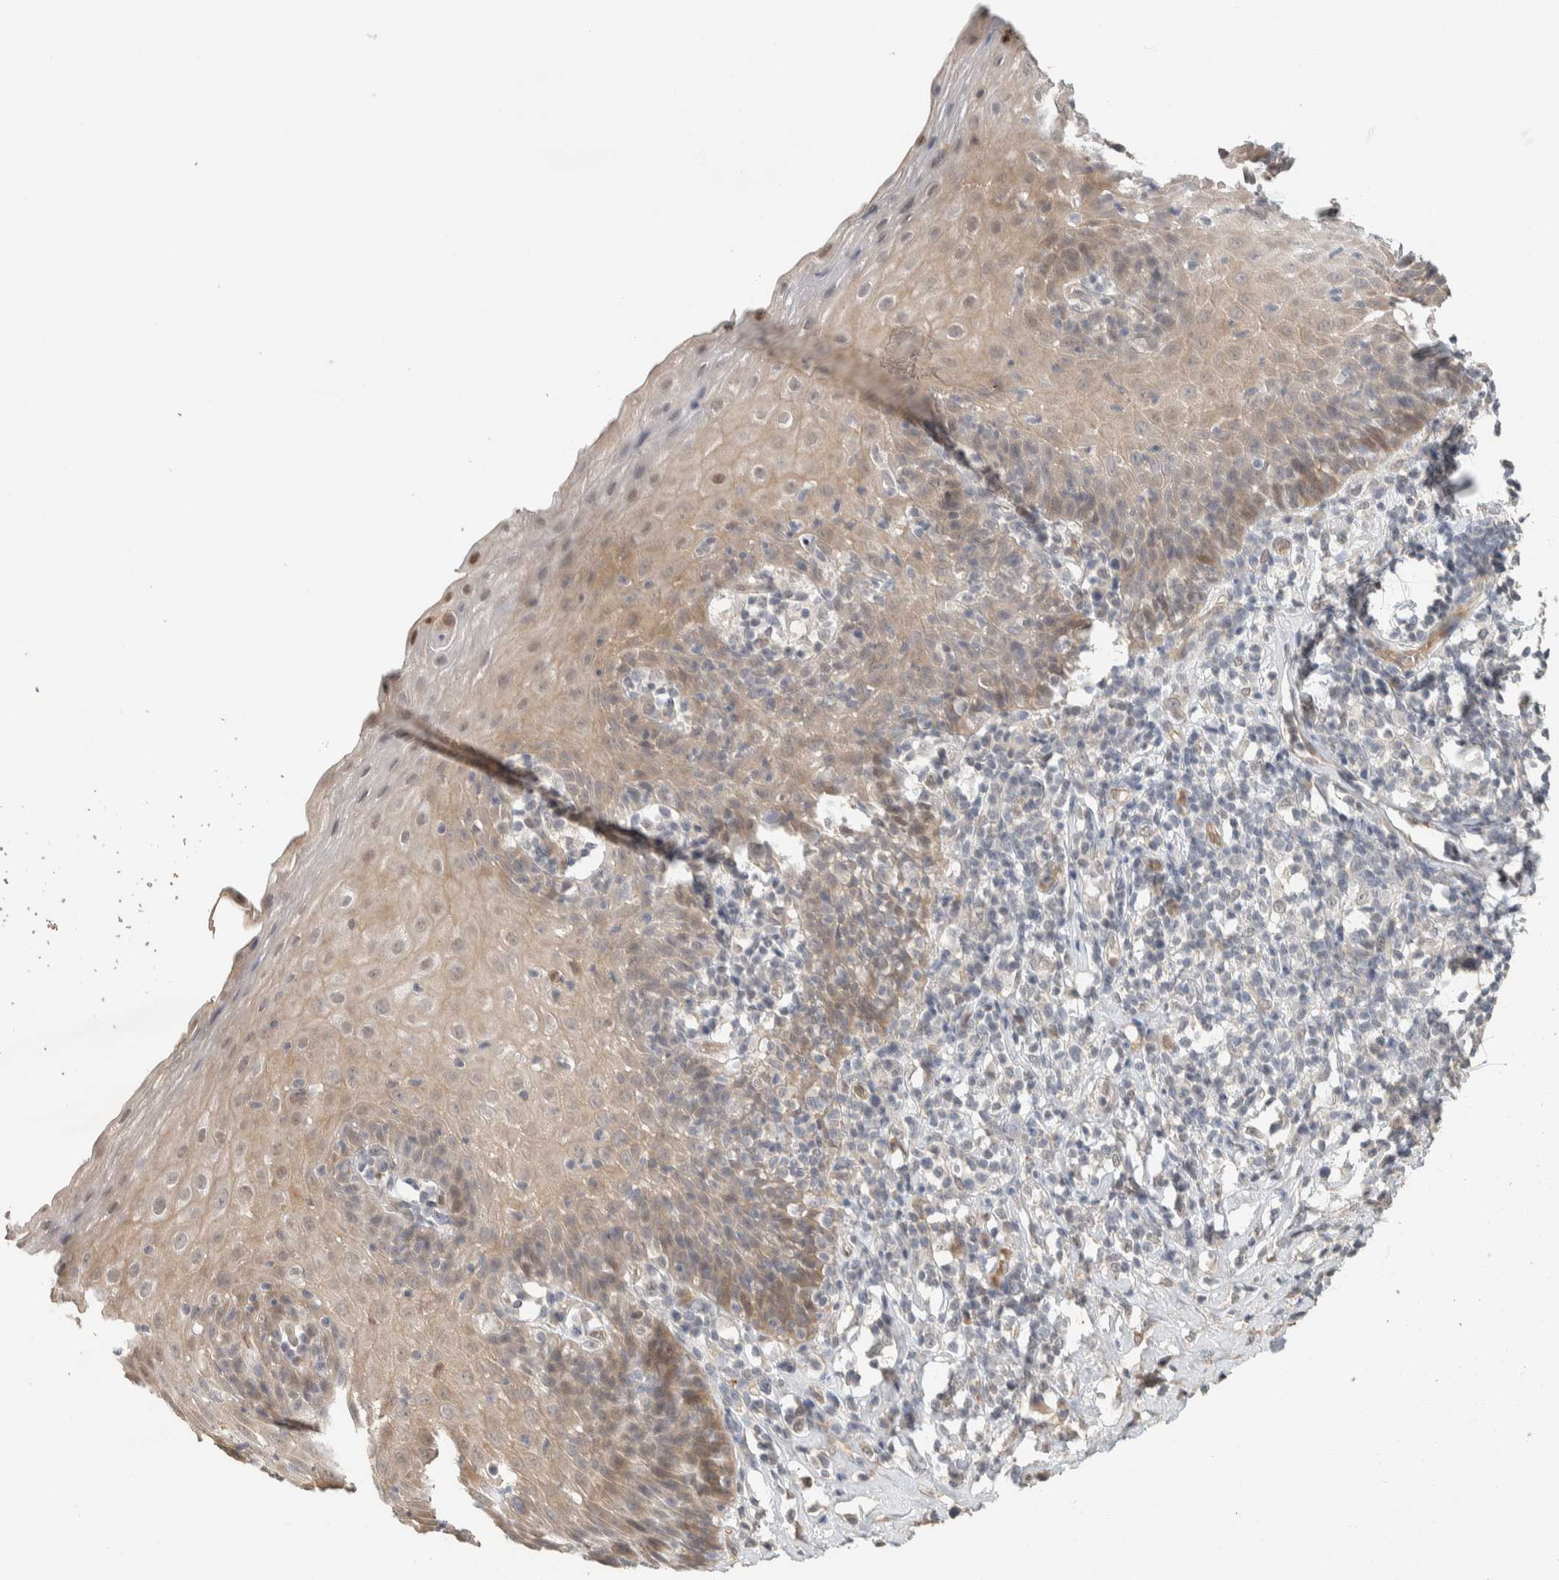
{"staining": {"intensity": "weak", "quantity": "25%-75%", "location": "cytoplasmic/membranous,nuclear"}, "tissue": "esophagus", "cell_type": "Squamous epithelial cells", "image_type": "normal", "snomed": [{"axis": "morphology", "description": "Normal tissue, NOS"}, {"axis": "topography", "description": "Esophagus"}], "caption": "High-power microscopy captured an immunohistochemistry (IHC) photomicrograph of unremarkable esophagus, revealing weak cytoplasmic/membranous,nuclear expression in about 25%-75% of squamous epithelial cells. (DAB (3,3'-diaminobenzidine) IHC, brown staining for protein, blue staining for nuclei).", "gene": "ZBTB2", "patient": {"sex": "female", "age": 61}}